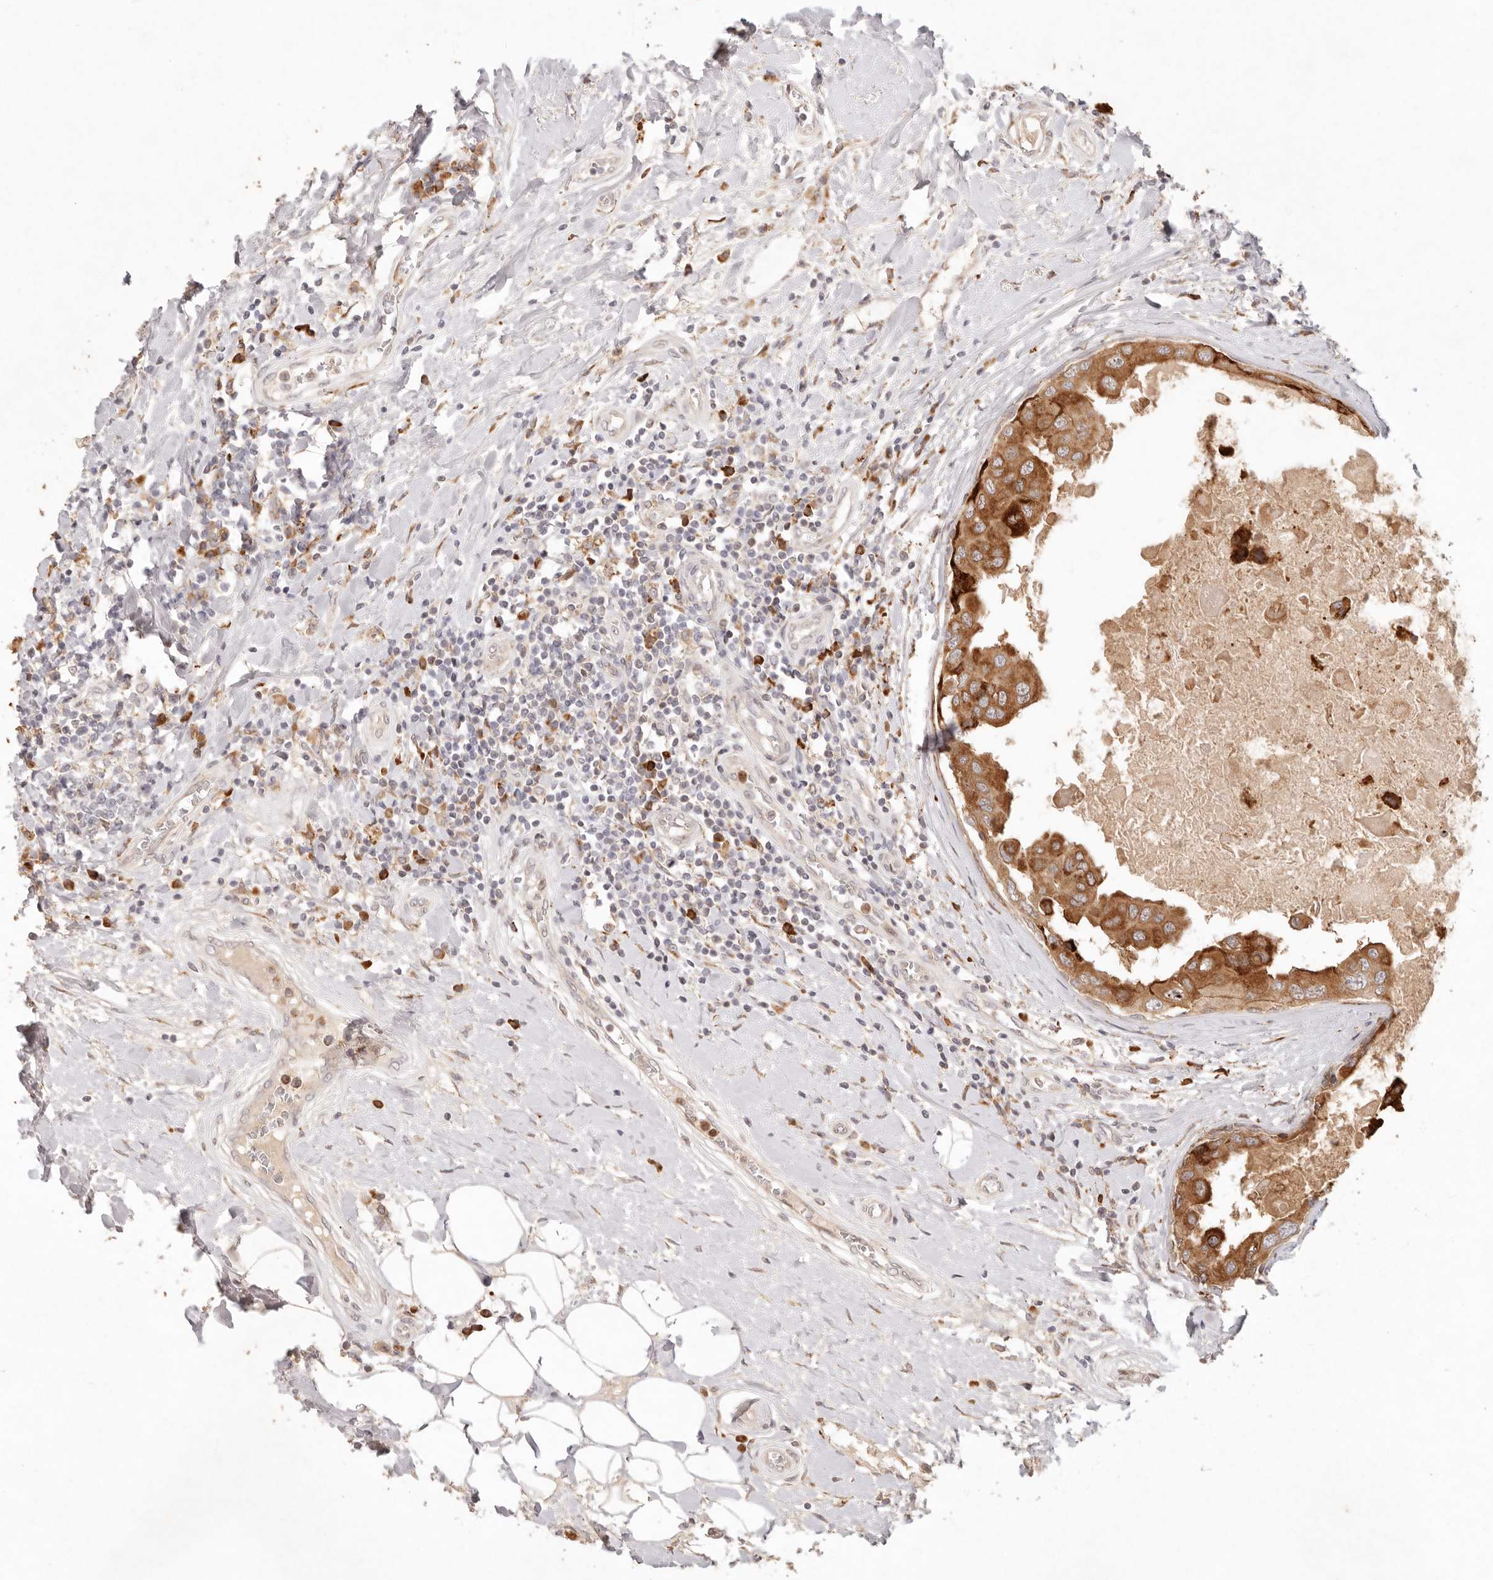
{"staining": {"intensity": "strong", "quantity": ">75%", "location": "cytoplasmic/membranous"}, "tissue": "breast cancer", "cell_type": "Tumor cells", "image_type": "cancer", "snomed": [{"axis": "morphology", "description": "Duct carcinoma"}, {"axis": "topography", "description": "Breast"}], "caption": "About >75% of tumor cells in breast cancer reveal strong cytoplasmic/membranous protein expression as visualized by brown immunohistochemical staining.", "gene": "C1orf127", "patient": {"sex": "female", "age": 27}}